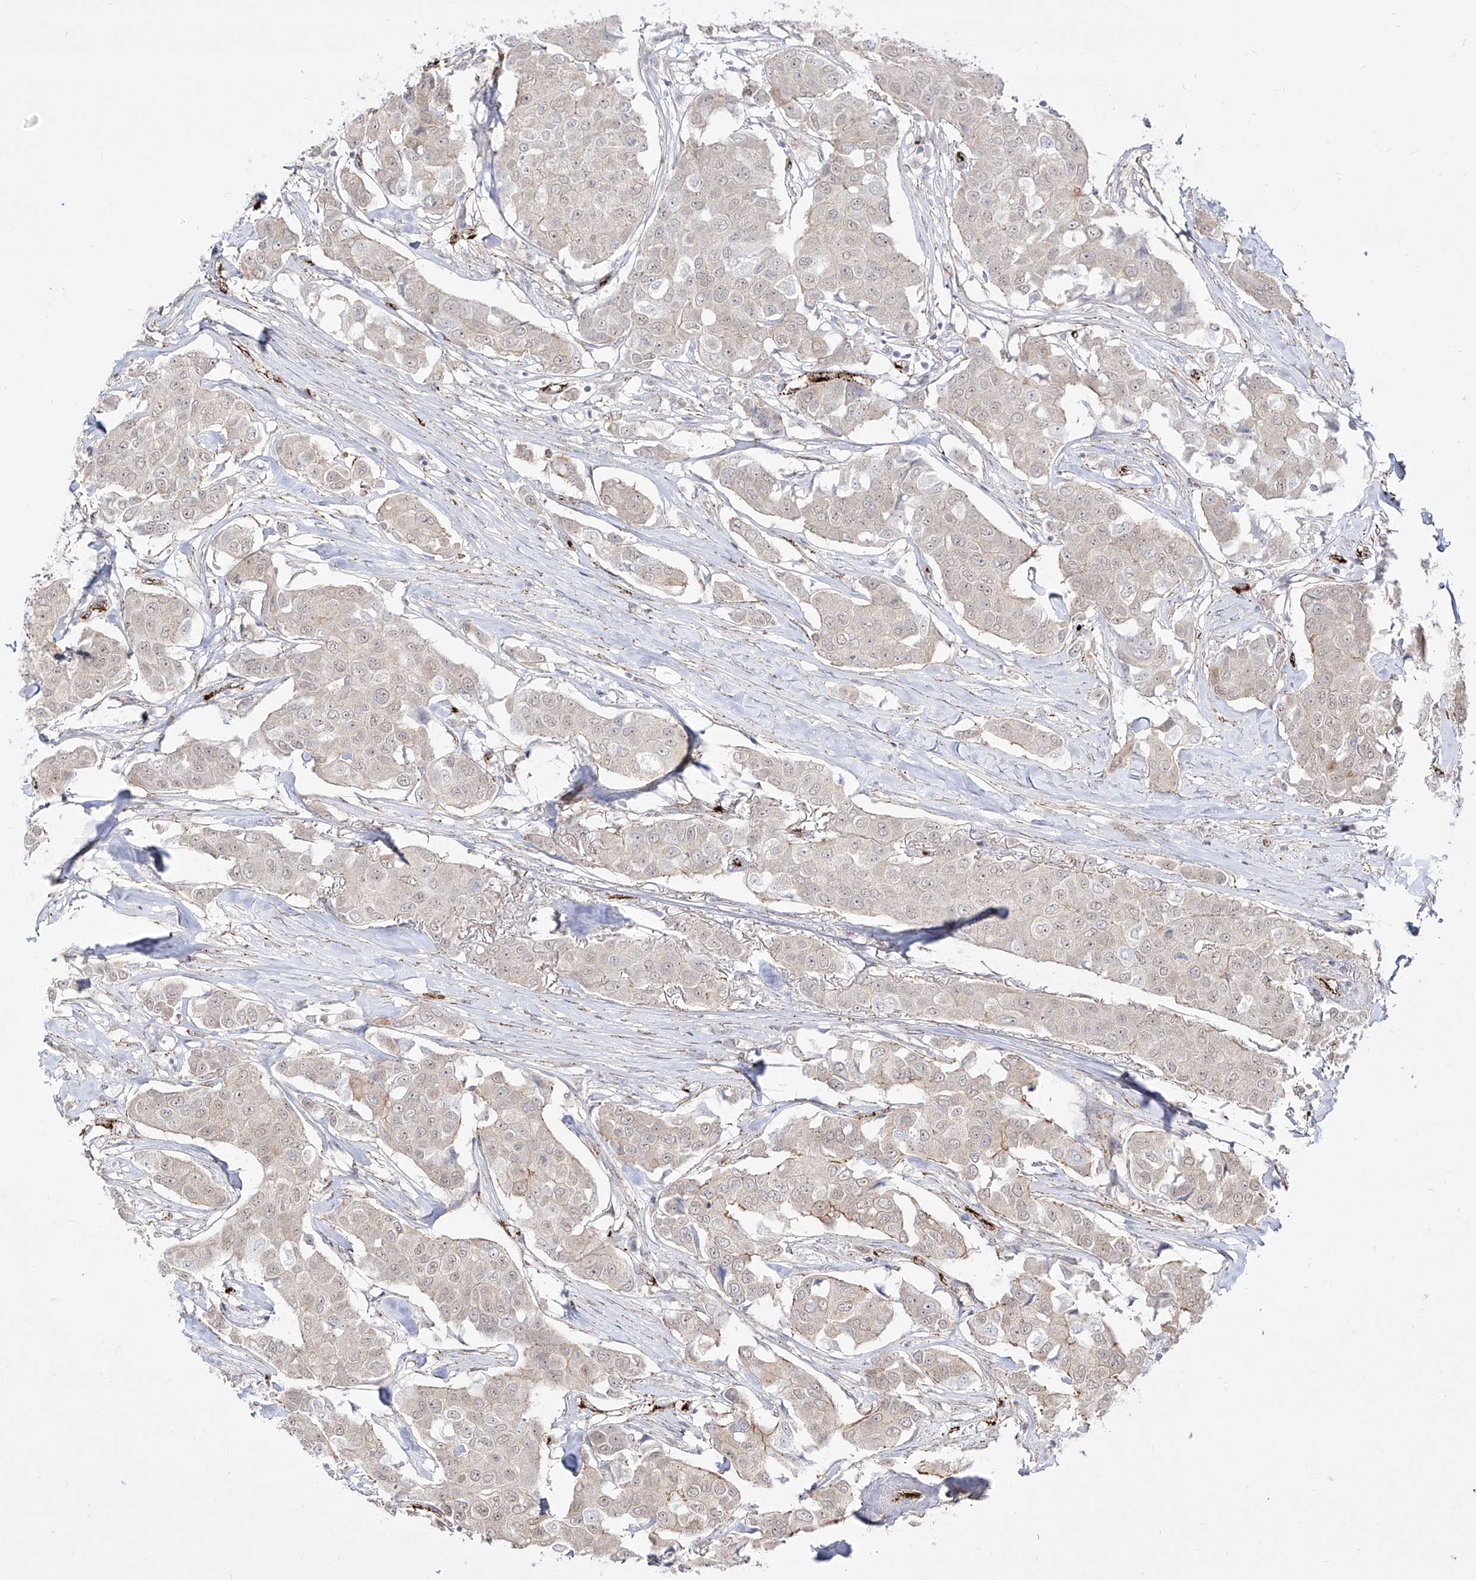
{"staining": {"intensity": "weak", "quantity": "<25%", "location": "cytoplasmic/membranous"}, "tissue": "breast cancer", "cell_type": "Tumor cells", "image_type": "cancer", "snomed": [{"axis": "morphology", "description": "Duct carcinoma"}, {"axis": "topography", "description": "Breast"}], "caption": "High magnification brightfield microscopy of invasive ductal carcinoma (breast) stained with DAB (brown) and counterstained with hematoxylin (blue): tumor cells show no significant positivity.", "gene": "ZGRF1", "patient": {"sex": "female", "age": 80}}